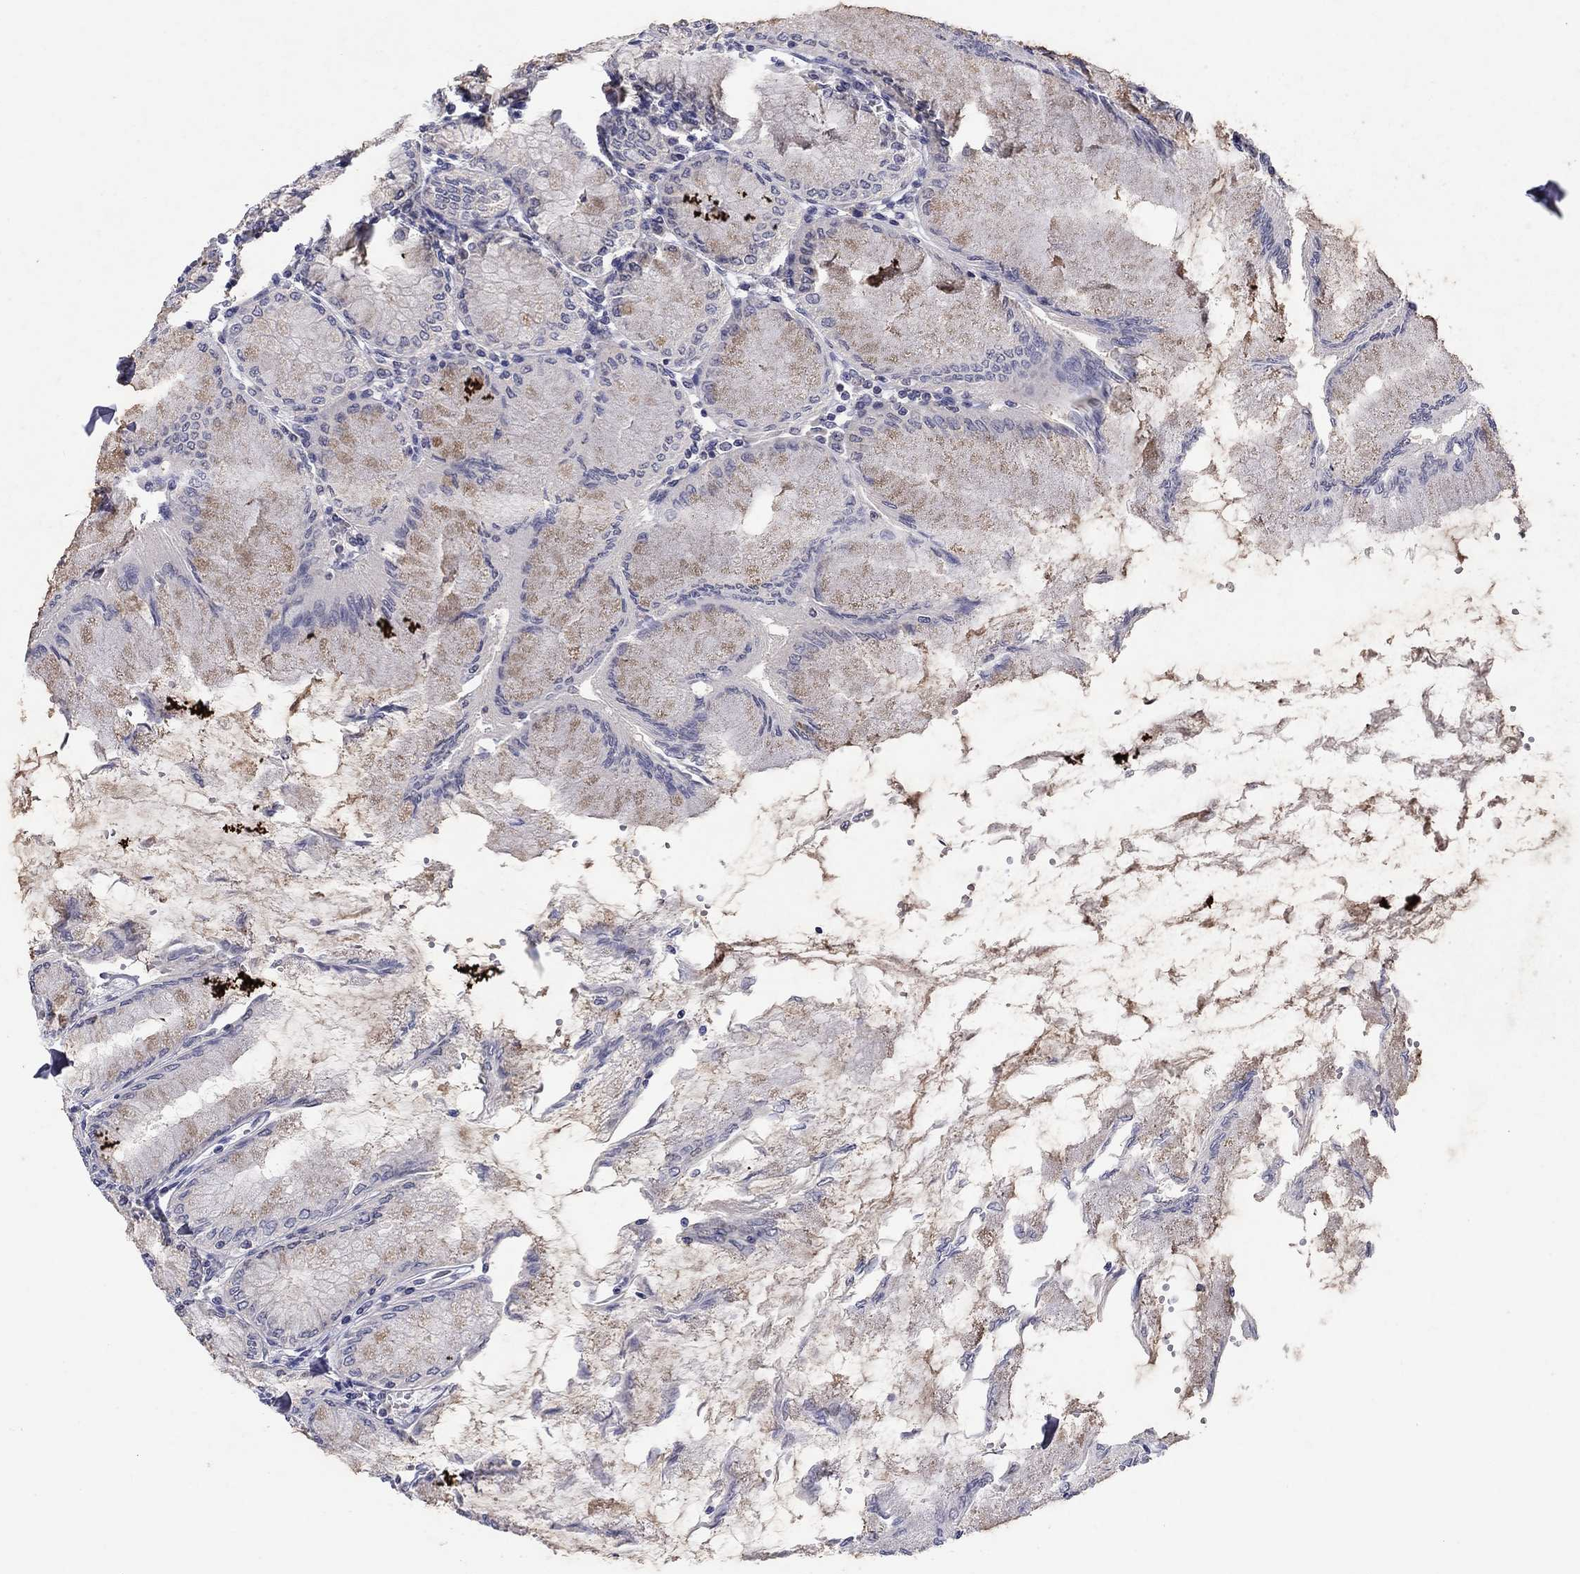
{"staining": {"intensity": "weak", "quantity": "<25%", "location": "cytoplasmic/membranous"}, "tissue": "stomach", "cell_type": "Glandular cells", "image_type": "normal", "snomed": [{"axis": "morphology", "description": "Normal tissue, NOS"}, {"axis": "topography", "description": "Skeletal muscle"}, {"axis": "topography", "description": "Stomach"}], "caption": "Micrograph shows no protein staining in glandular cells of unremarkable stomach. Nuclei are stained in blue.", "gene": "CACNA1A", "patient": {"sex": "female", "age": 57}}